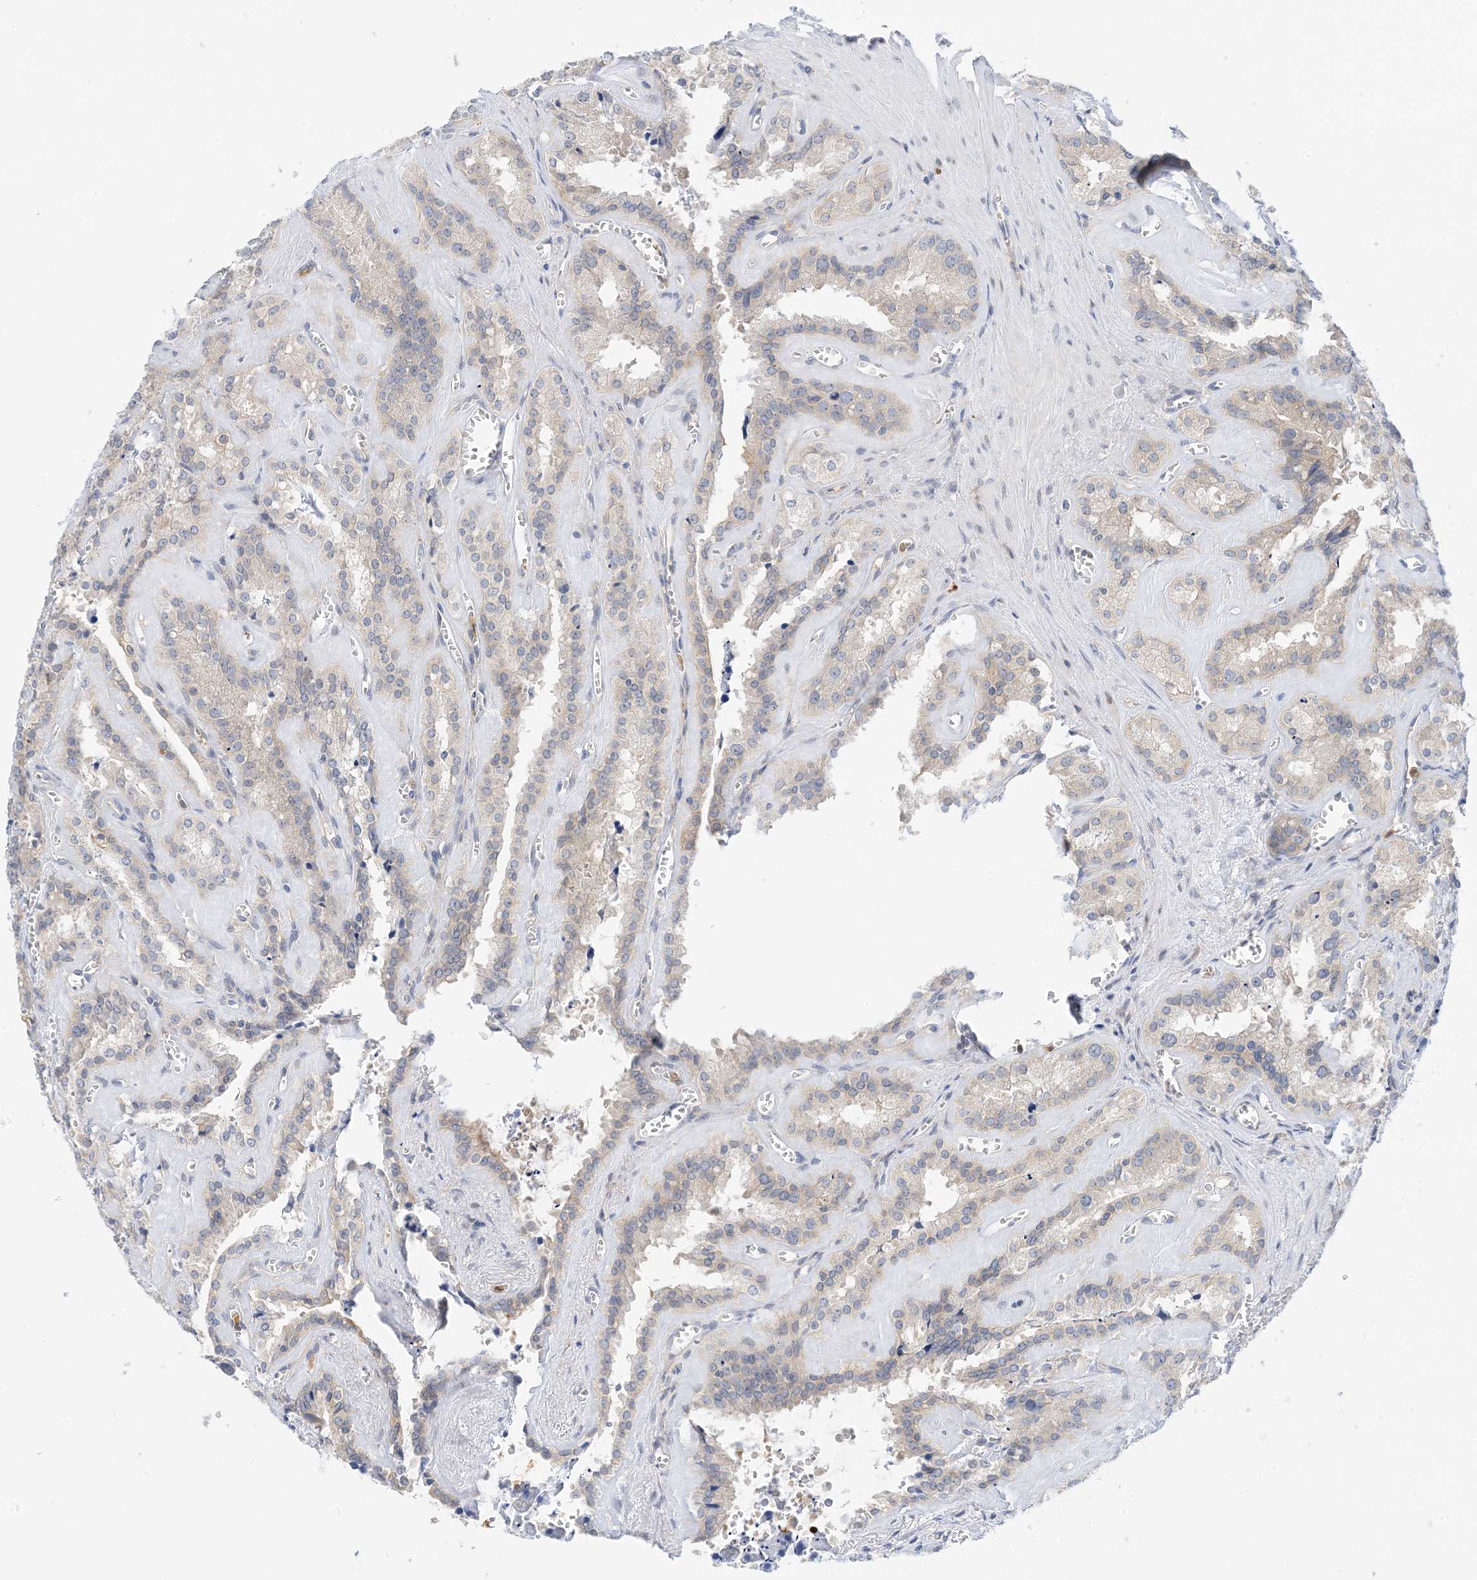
{"staining": {"intensity": "negative", "quantity": "none", "location": "none"}, "tissue": "seminal vesicle", "cell_type": "Glandular cells", "image_type": "normal", "snomed": [{"axis": "morphology", "description": "Normal tissue, NOS"}, {"axis": "topography", "description": "Prostate"}, {"axis": "topography", "description": "Seminal veicle"}], "caption": "An IHC micrograph of benign seminal vesicle is shown. There is no staining in glandular cells of seminal vesicle. (DAB (3,3'-diaminobenzidine) immunohistochemistry, high magnification).", "gene": "KIFBP", "patient": {"sex": "male", "age": 59}}